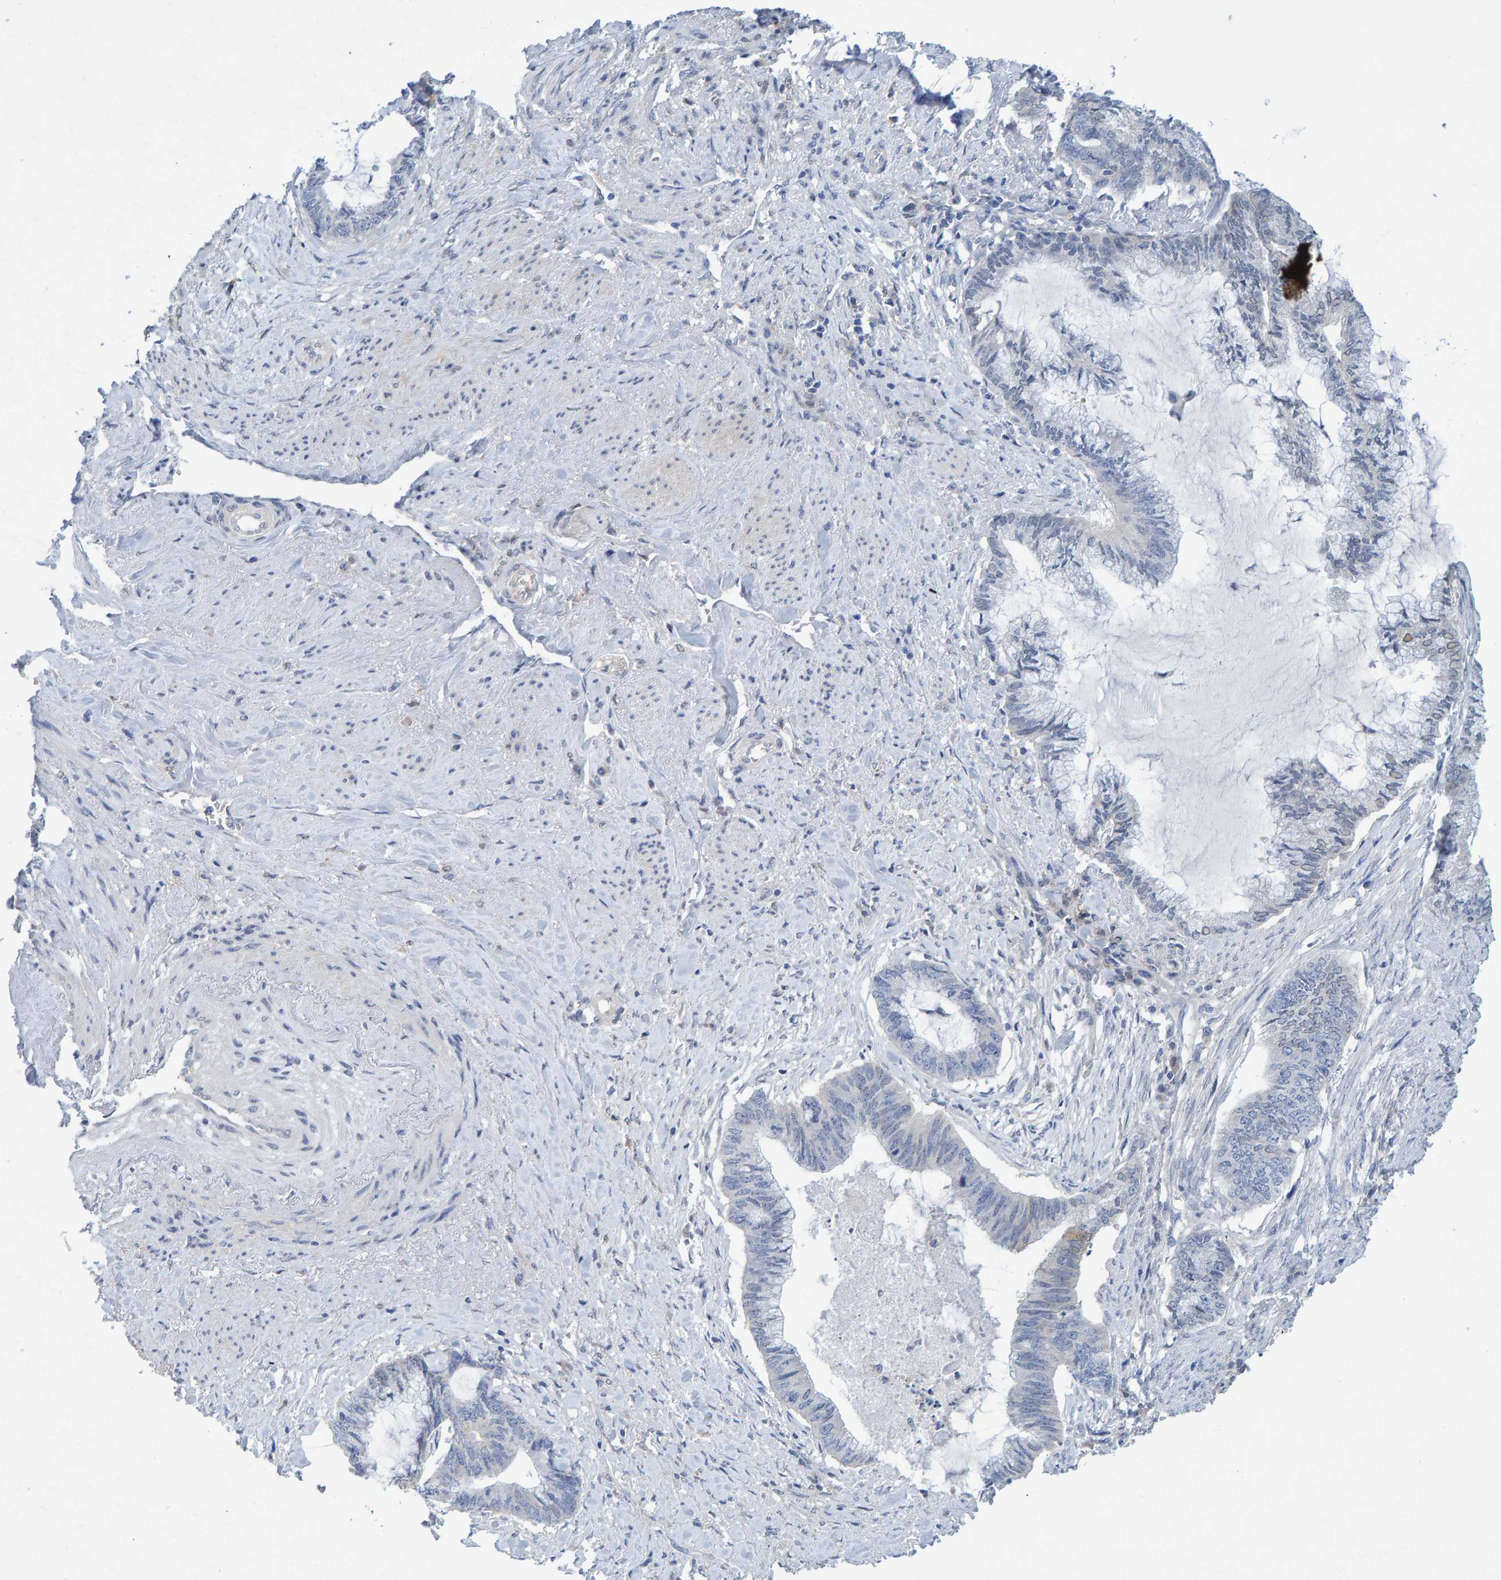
{"staining": {"intensity": "negative", "quantity": "none", "location": "none"}, "tissue": "endometrial cancer", "cell_type": "Tumor cells", "image_type": "cancer", "snomed": [{"axis": "morphology", "description": "Adenocarcinoma, NOS"}, {"axis": "topography", "description": "Endometrium"}], "caption": "This is a histopathology image of IHC staining of endometrial adenocarcinoma, which shows no expression in tumor cells.", "gene": "ALAD", "patient": {"sex": "female", "age": 86}}